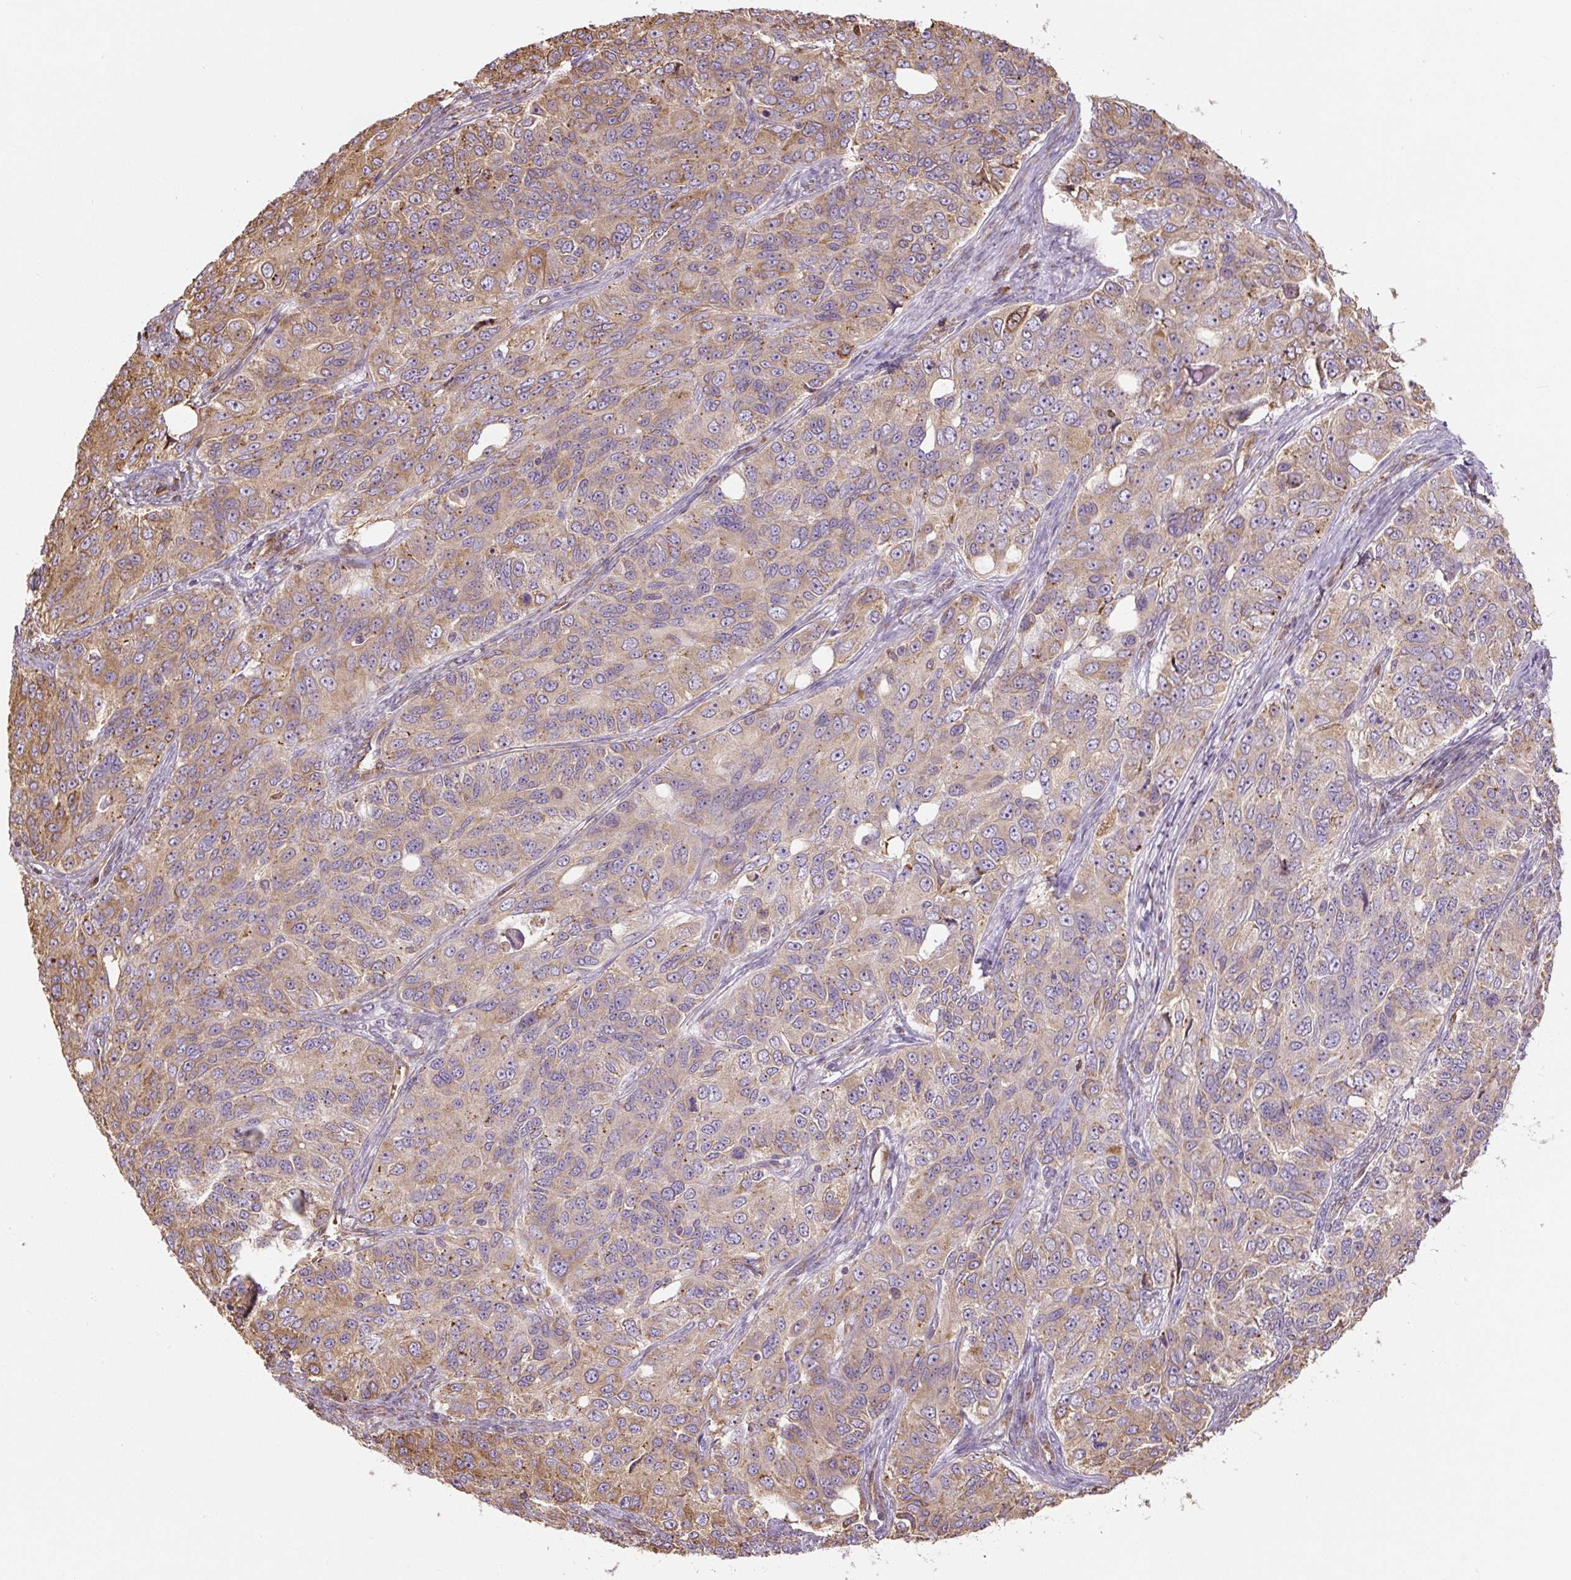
{"staining": {"intensity": "weak", "quantity": "25%-75%", "location": "cytoplasmic/membranous"}, "tissue": "ovarian cancer", "cell_type": "Tumor cells", "image_type": "cancer", "snomed": [{"axis": "morphology", "description": "Carcinoma, endometroid"}, {"axis": "topography", "description": "Ovary"}], "caption": "Immunohistochemistry of human endometroid carcinoma (ovarian) displays low levels of weak cytoplasmic/membranous staining in about 25%-75% of tumor cells. (IHC, brightfield microscopy, high magnification).", "gene": "RASA1", "patient": {"sex": "female", "age": 51}}